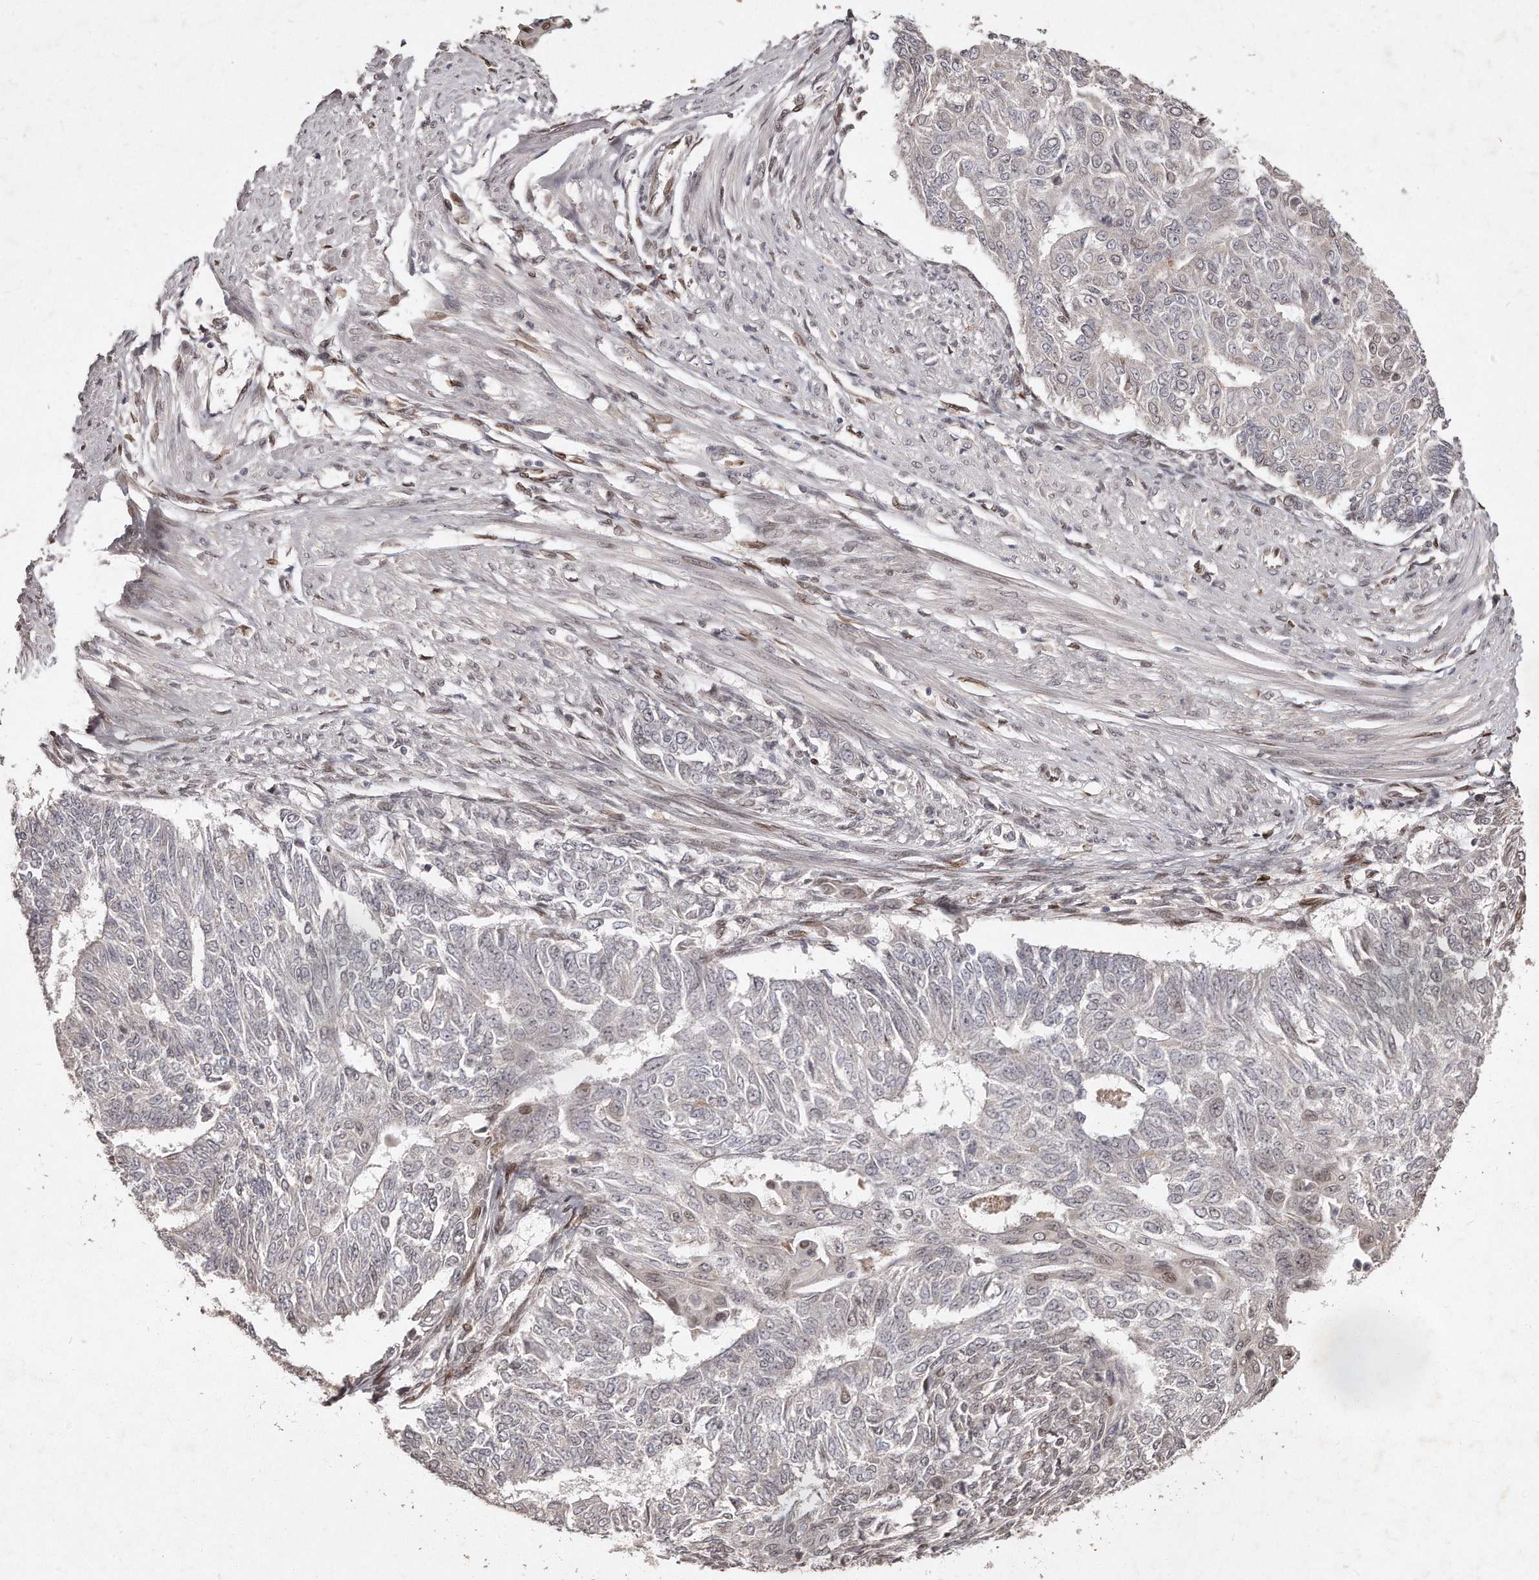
{"staining": {"intensity": "negative", "quantity": "none", "location": "none"}, "tissue": "endometrial cancer", "cell_type": "Tumor cells", "image_type": "cancer", "snomed": [{"axis": "morphology", "description": "Adenocarcinoma, NOS"}, {"axis": "topography", "description": "Endometrium"}], "caption": "Tumor cells are negative for brown protein staining in endometrial cancer.", "gene": "HASPIN", "patient": {"sex": "female", "age": 32}}